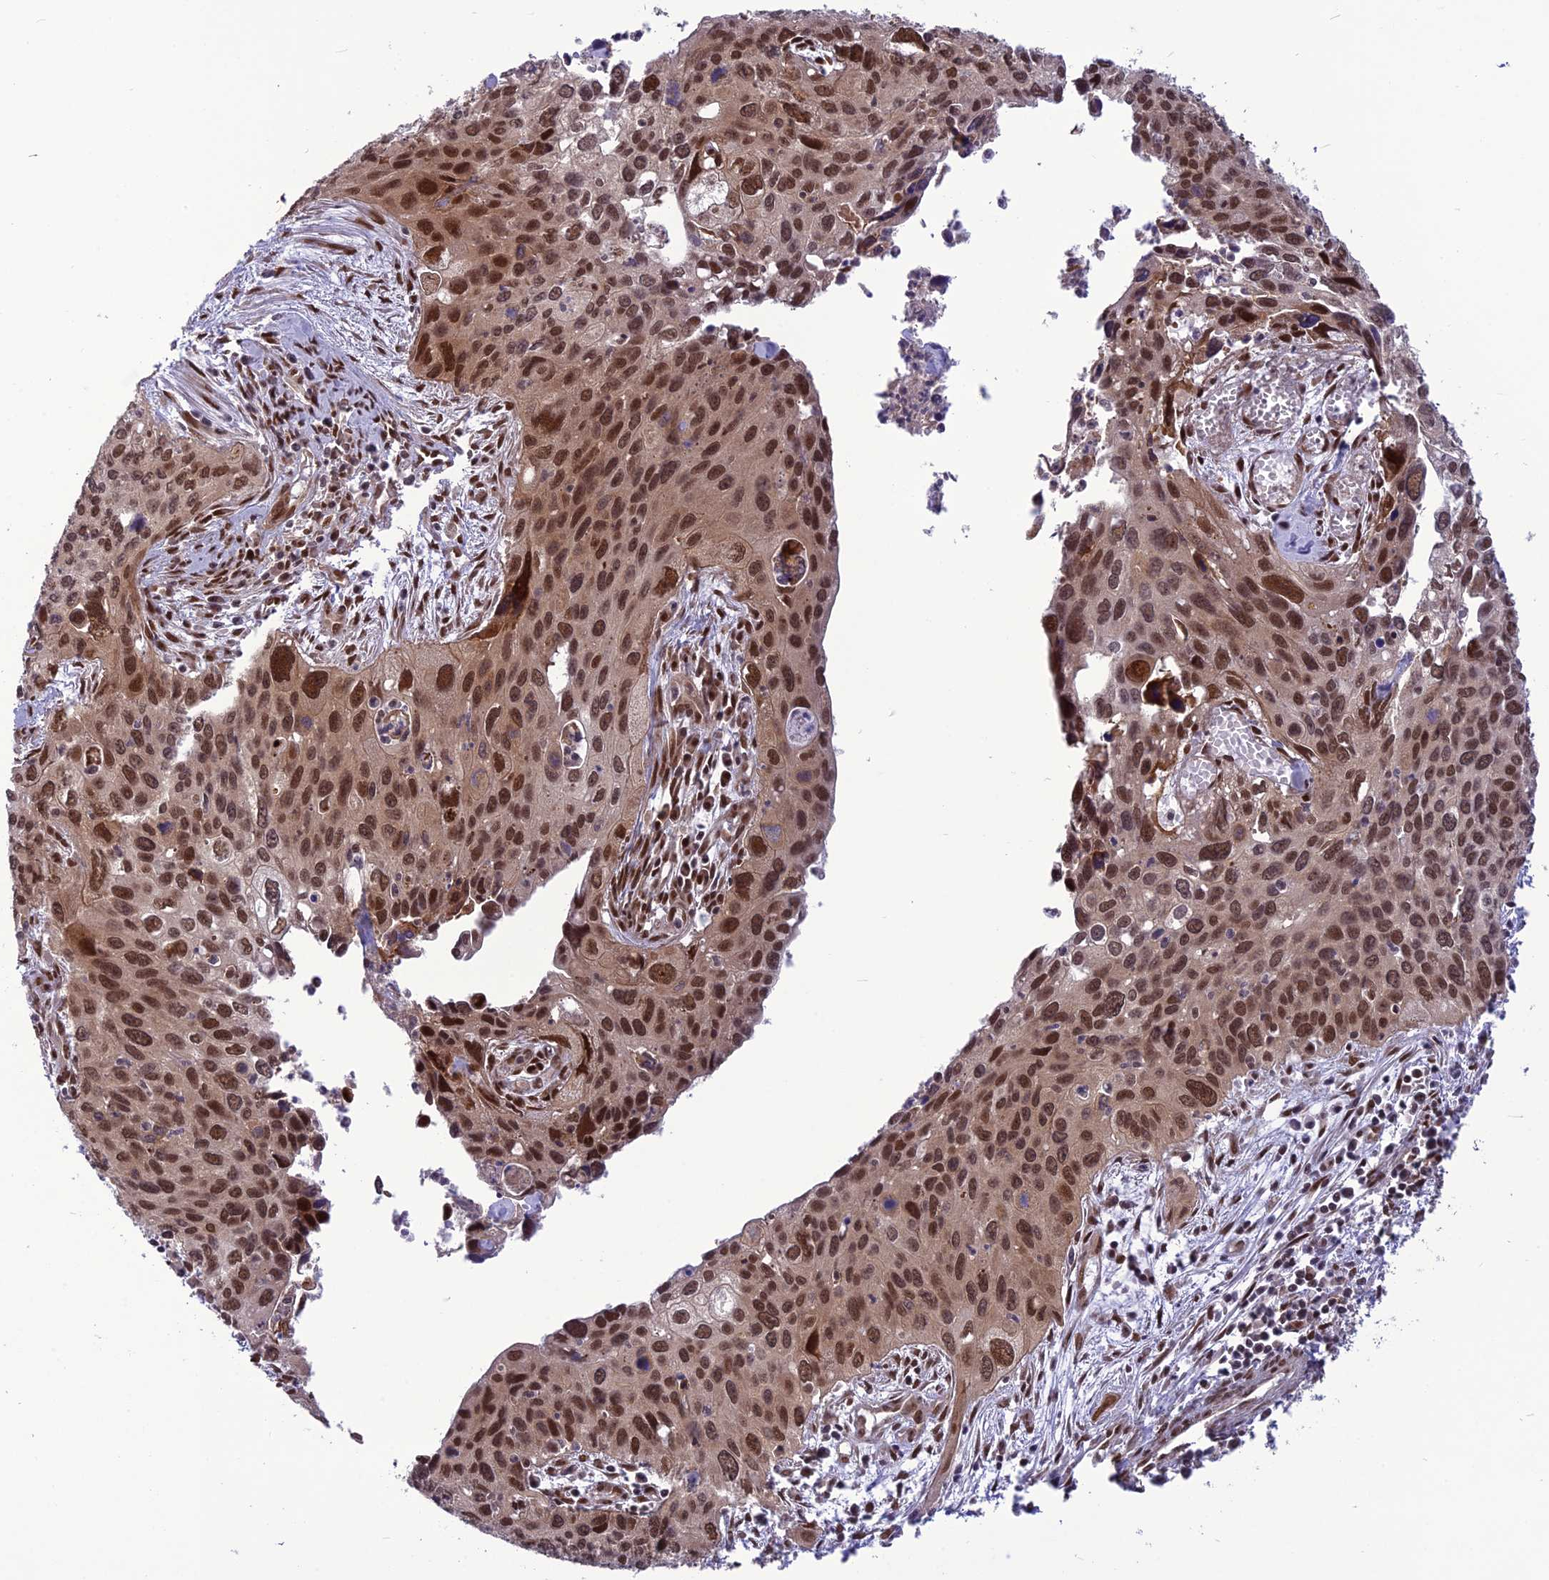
{"staining": {"intensity": "moderate", "quantity": ">75%", "location": "nuclear"}, "tissue": "cervical cancer", "cell_type": "Tumor cells", "image_type": "cancer", "snomed": [{"axis": "morphology", "description": "Squamous cell carcinoma, NOS"}, {"axis": "topography", "description": "Cervix"}], "caption": "Human cervical squamous cell carcinoma stained with a brown dye shows moderate nuclear positive staining in about >75% of tumor cells.", "gene": "RTRAF", "patient": {"sex": "female", "age": 55}}